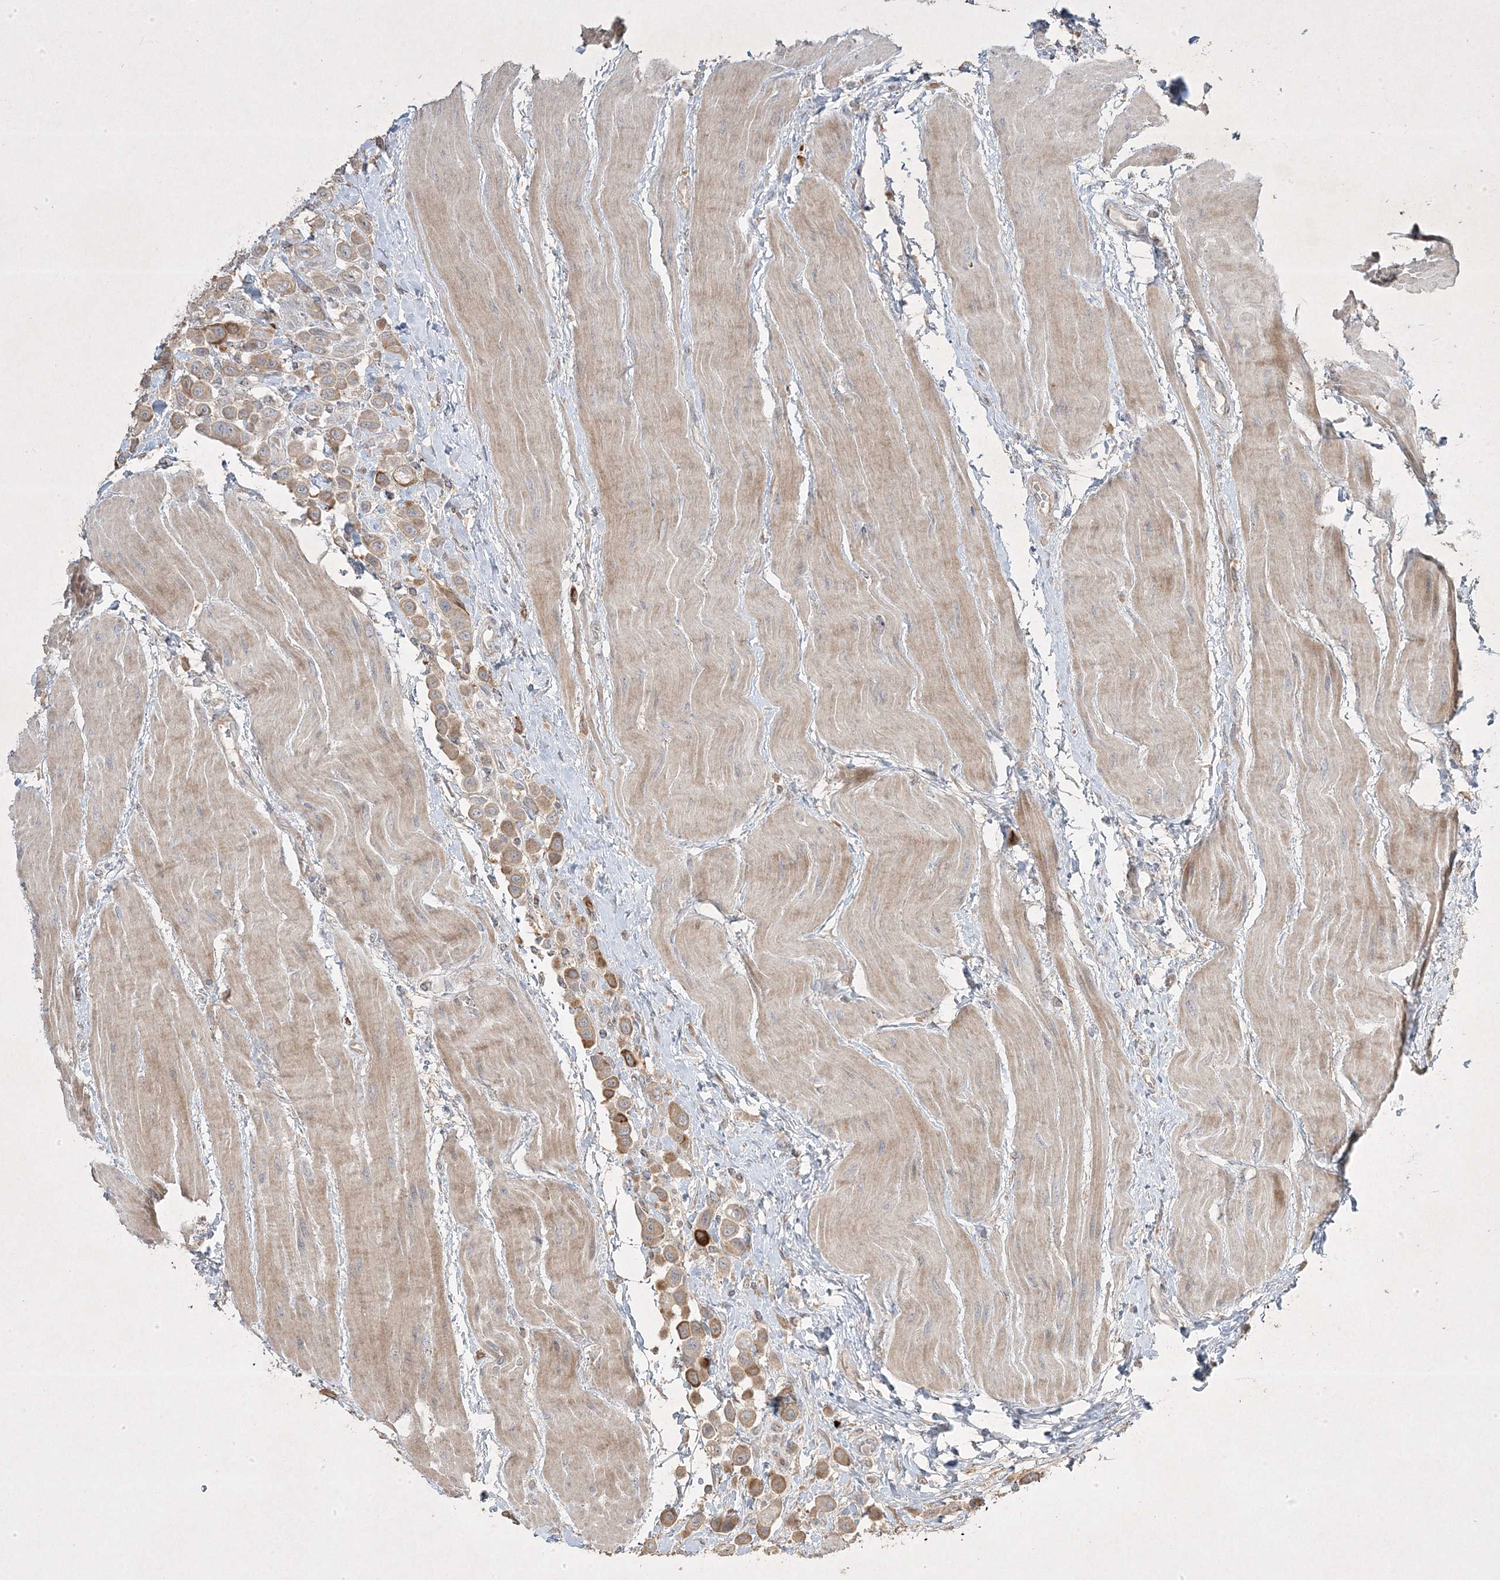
{"staining": {"intensity": "moderate", "quantity": "25%-75%", "location": "cytoplasmic/membranous"}, "tissue": "urothelial cancer", "cell_type": "Tumor cells", "image_type": "cancer", "snomed": [{"axis": "morphology", "description": "Urothelial carcinoma, High grade"}, {"axis": "topography", "description": "Urinary bladder"}], "caption": "High-grade urothelial carcinoma stained with DAB IHC demonstrates medium levels of moderate cytoplasmic/membranous positivity in approximately 25%-75% of tumor cells.", "gene": "RGL4", "patient": {"sex": "male", "age": 50}}